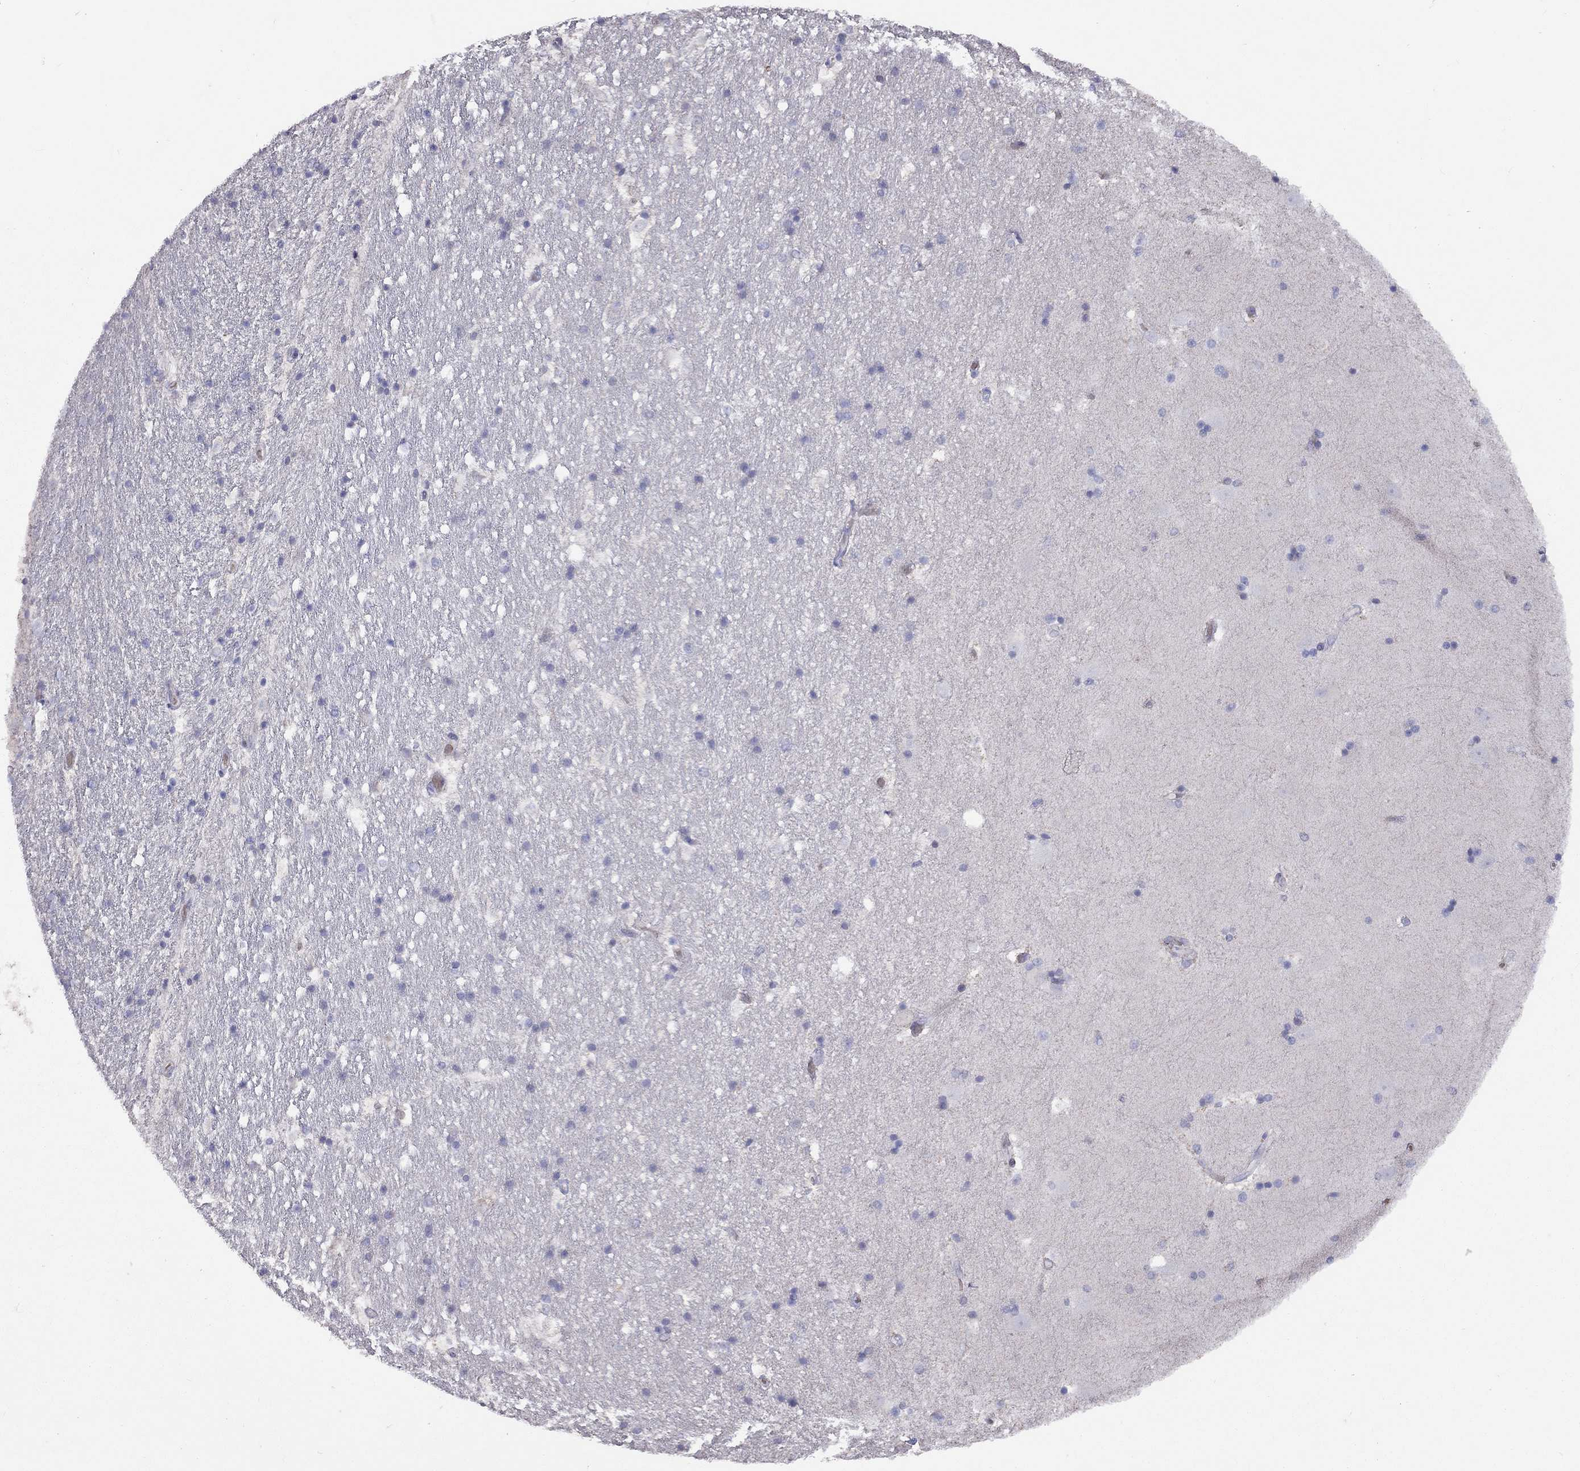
{"staining": {"intensity": "negative", "quantity": "none", "location": "none"}, "tissue": "hippocampus", "cell_type": "Glial cells", "image_type": "normal", "snomed": [{"axis": "morphology", "description": "Normal tissue, NOS"}, {"axis": "topography", "description": "Hippocampus"}], "caption": "Glial cells show no significant expression in benign hippocampus. (DAB (3,3'-diaminobenzidine) immunohistochemistry (IHC) visualized using brightfield microscopy, high magnification).", "gene": "SYTL2", "patient": {"sex": "male", "age": 49}}